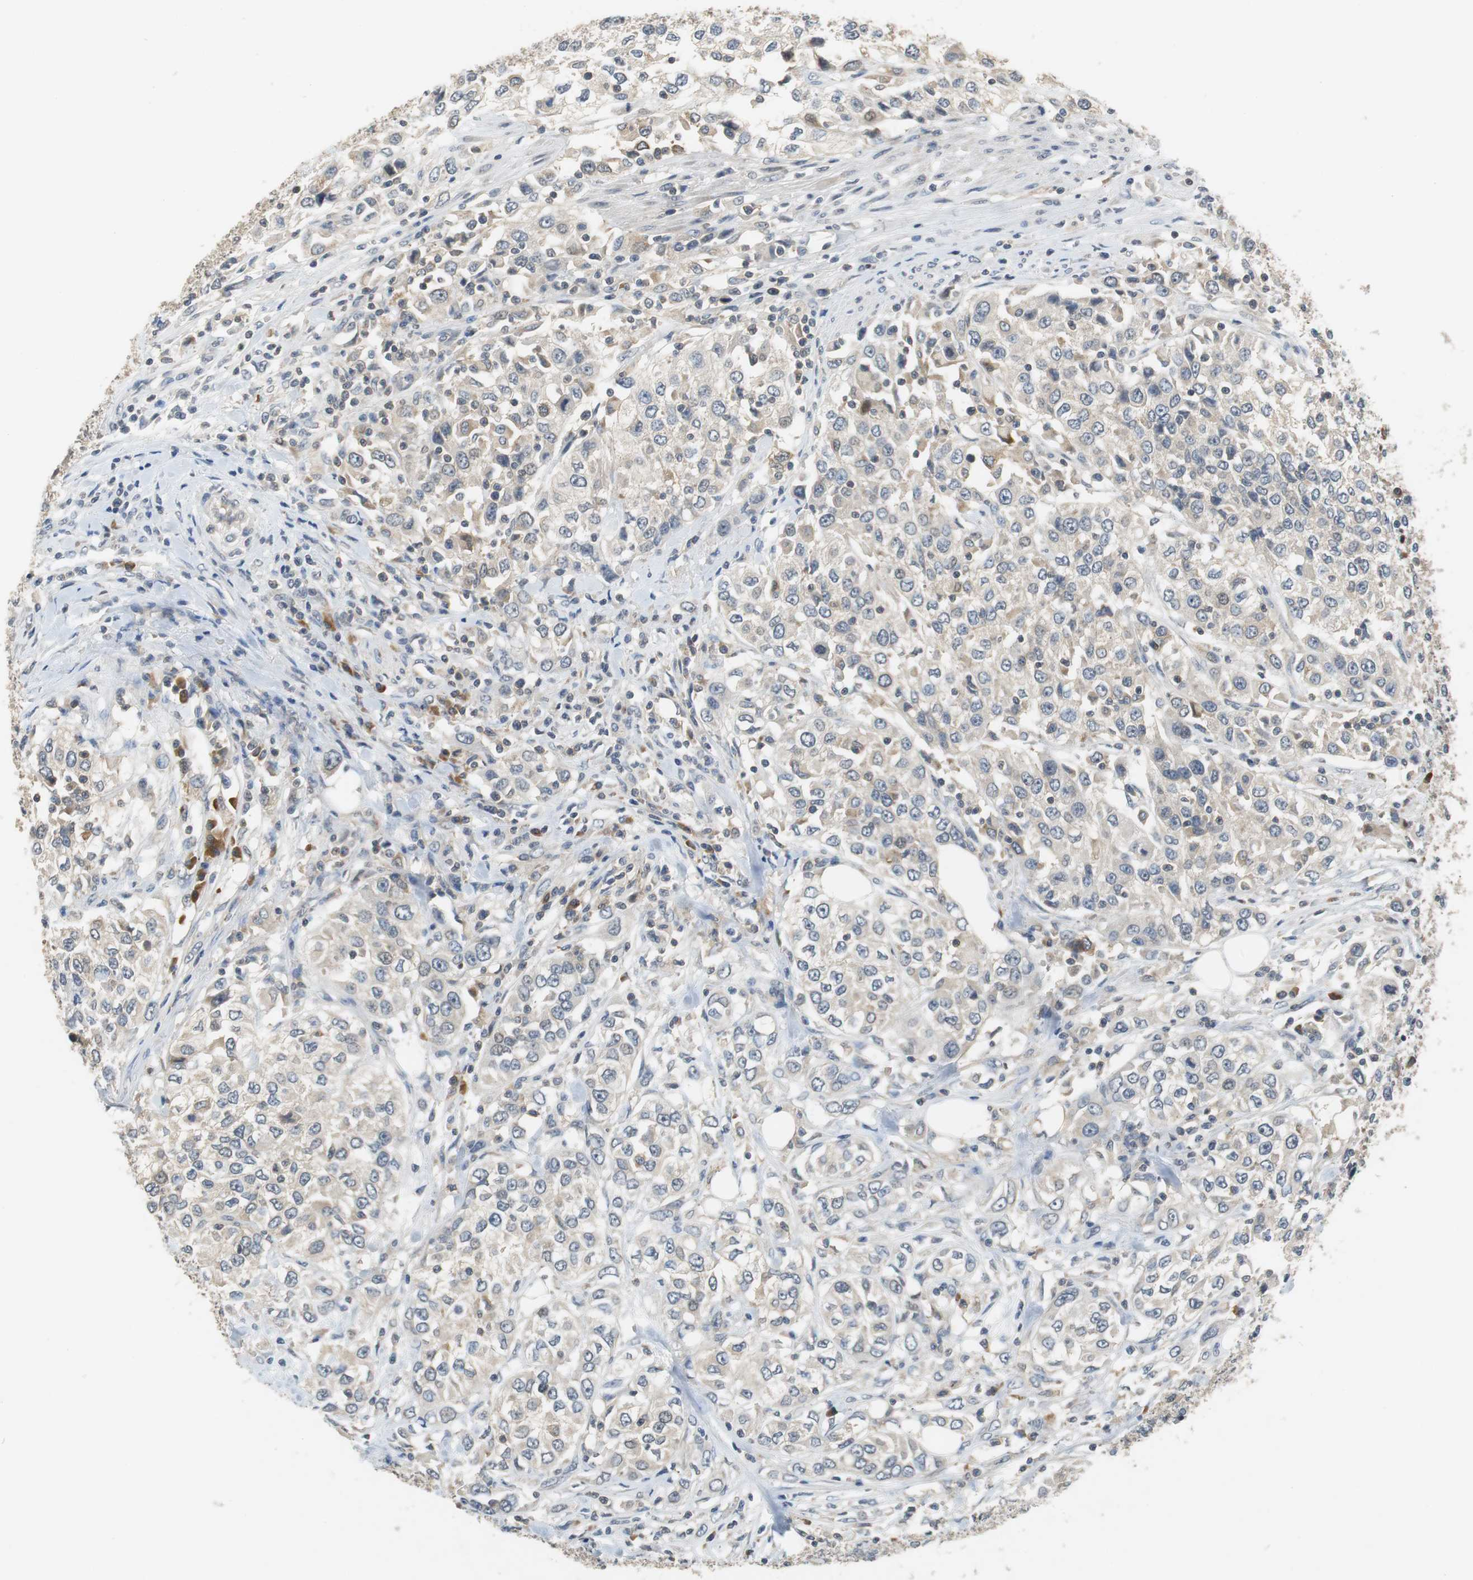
{"staining": {"intensity": "weak", "quantity": "25%-75%", "location": "cytoplasmic/membranous"}, "tissue": "urothelial cancer", "cell_type": "Tumor cells", "image_type": "cancer", "snomed": [{"axis": "morphology", "description": "Urothelial carcinoma, High grade"}, {"axis": "topography", "description": "Urinary bladder"}], "caption": "Human high-grade urothelial carcinoma stained with a brown dye displays weak cytoplasmic/membranous positive expression in approximately 25%-75% of tumor cells.", "gene": "GLCCI1", "patient": {"sex": "female", "age": 80}}